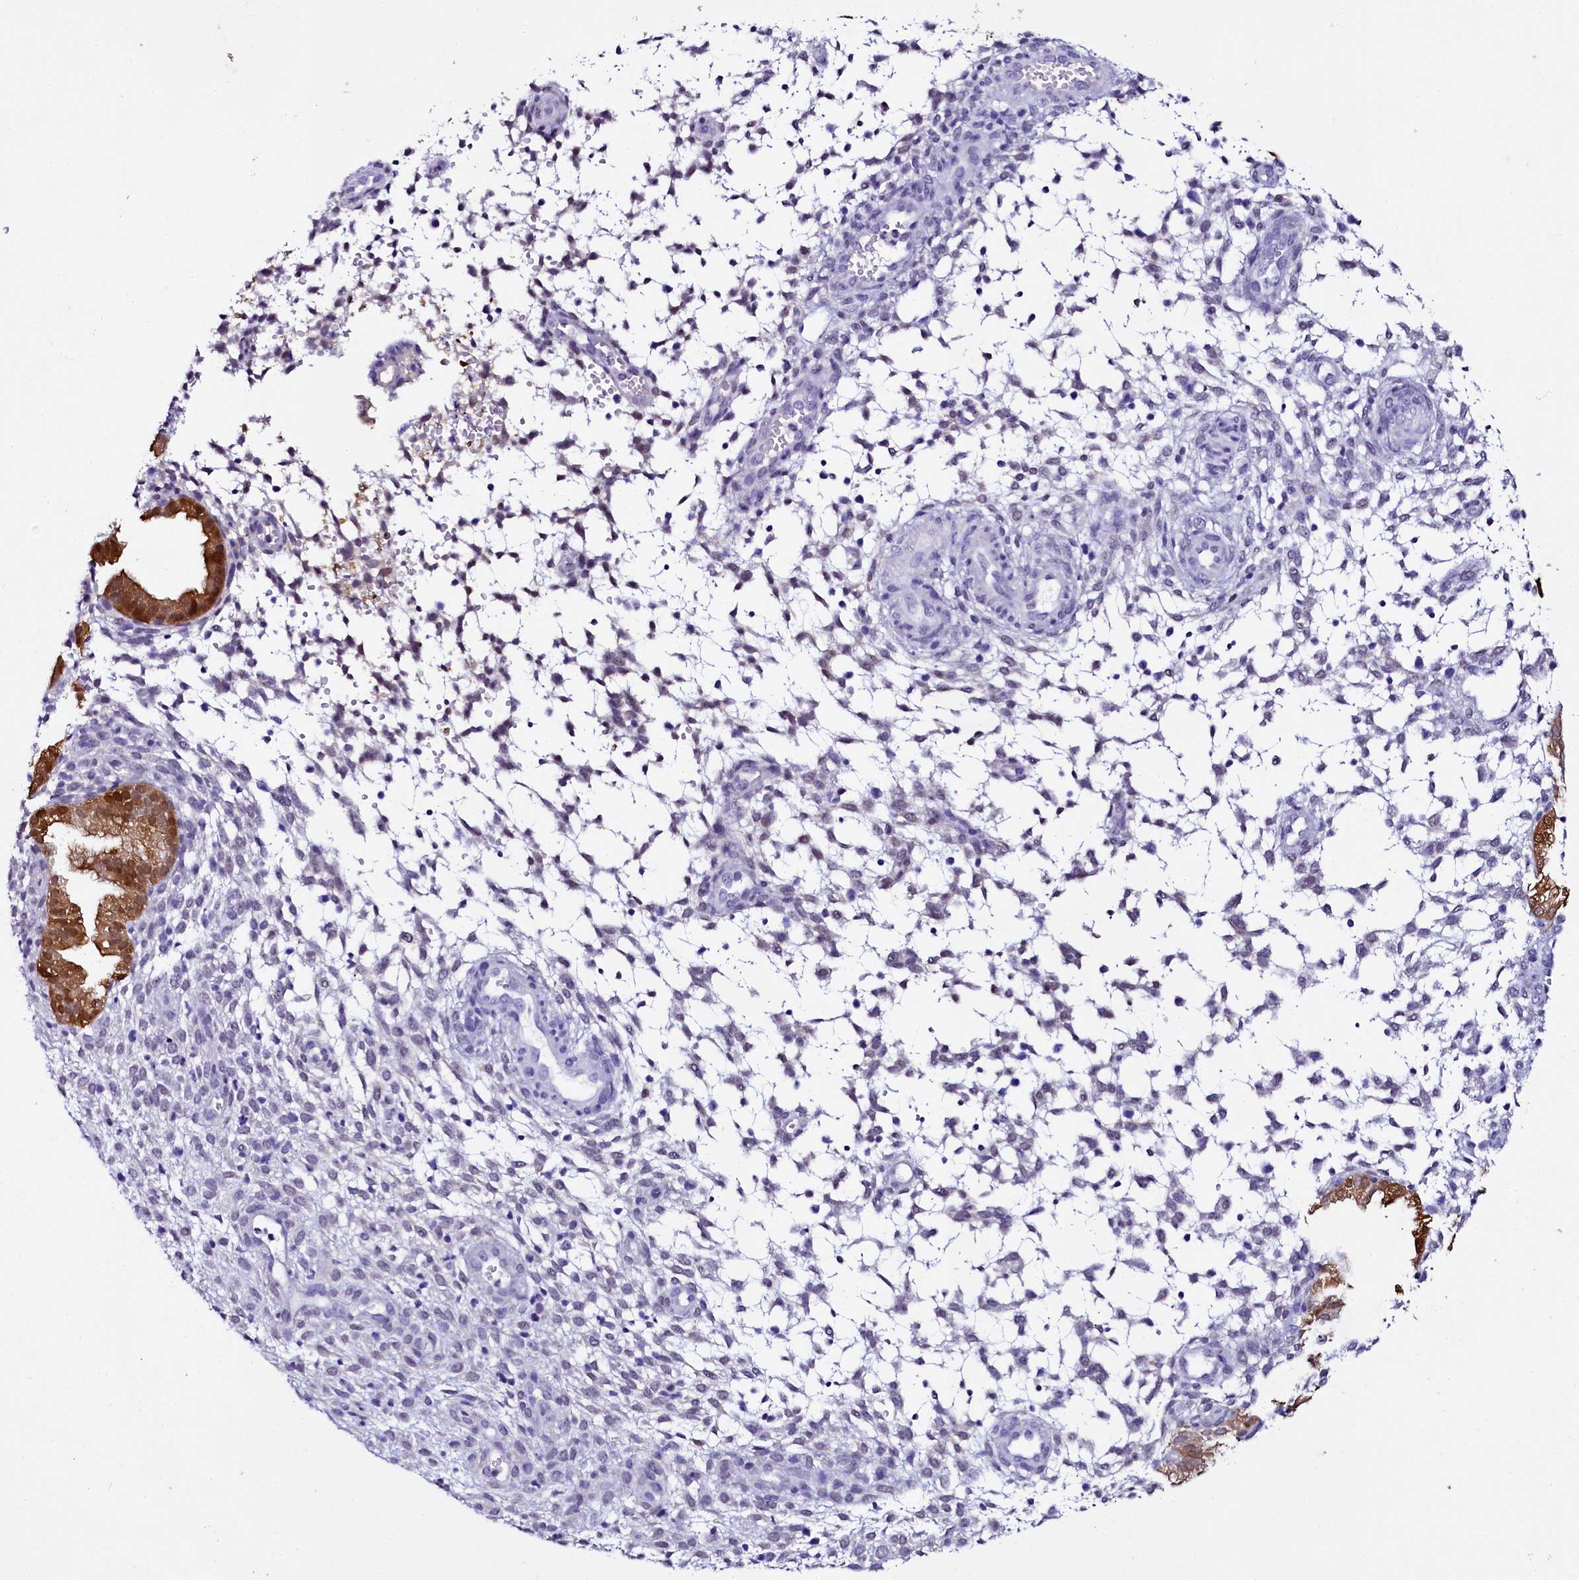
{"staining": {"intensity": "negative", "quantity": "none", "location": "none"}, "tissue": "endometrium", "cell_type": "Cells in endometrial stroma", "image_type": "normal", "snomed": [{"axis": "morphology", "description": "Normal tissue, NOS"}, {"axis": "topography", "description": "Endometrium"}], "caption": "The micrograph demonstrates no significant expression in cells in endometrial stroma of endometrium.", "gene": "SORD", "patient": {"sex": "female", "age": 33}}